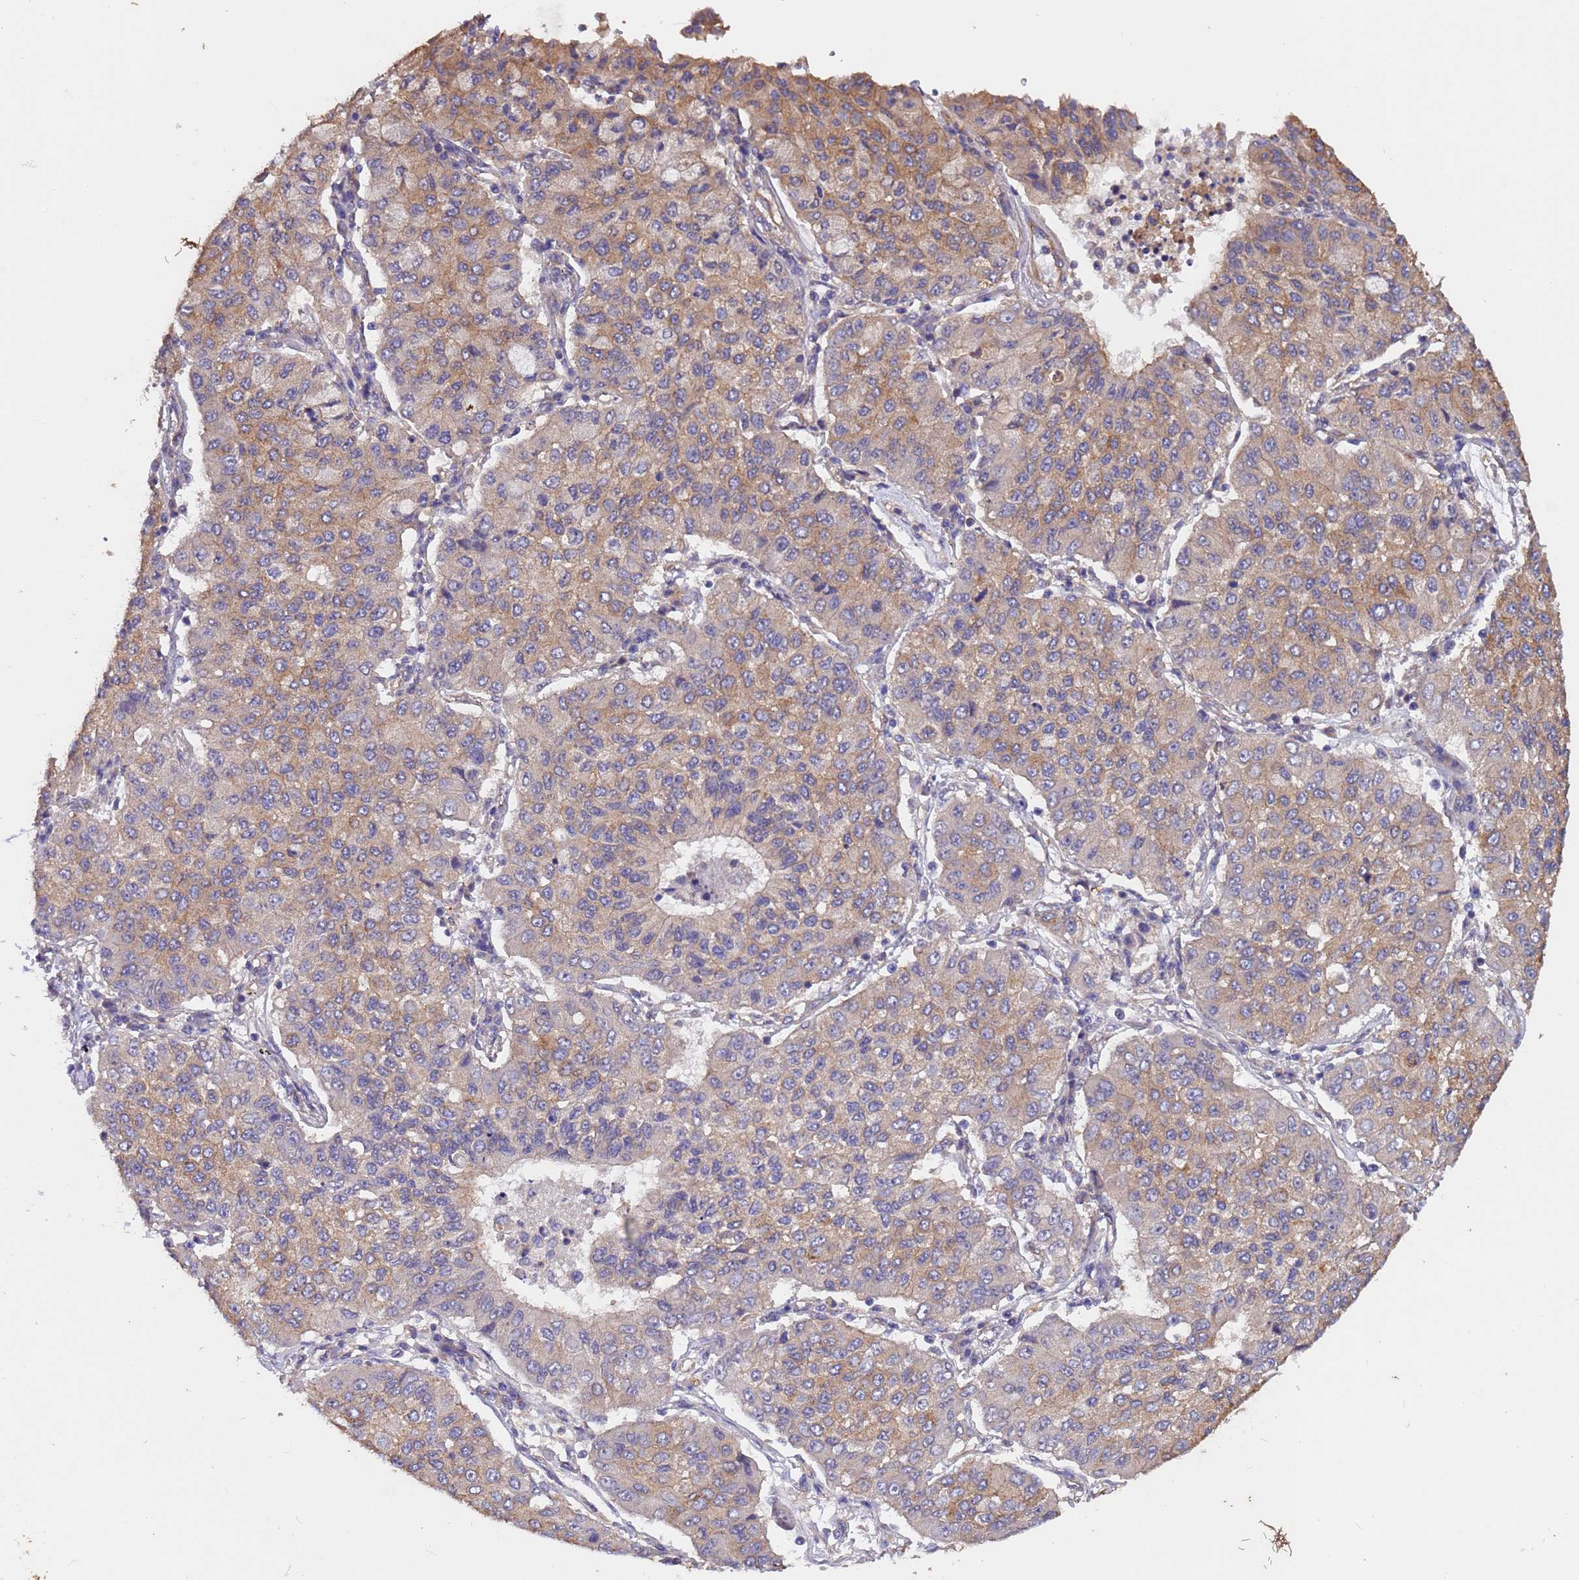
{"staining": {"intensity": "moderate", "quantity": "25%-75%", "location": "cytoplasmic/membranous"}, "tissue": "lung cancer", "cell_type": "Tumor cells", "image_type": "cancer", "snomed": [{"axis": "morphology", "description": "Squamous cell carcinoma, NOS"}, {"axis": "topography", "description": "Lung"}], "caption": "There is medium levels of moderate cytoplasmic/membranous positivity in tumor cells of lung squamous cell carcinoma, as demonstrated by immunohistochemical staining (brown color).", "gene": "MTX3", "patient": {"sex": "male", "age": 74}}